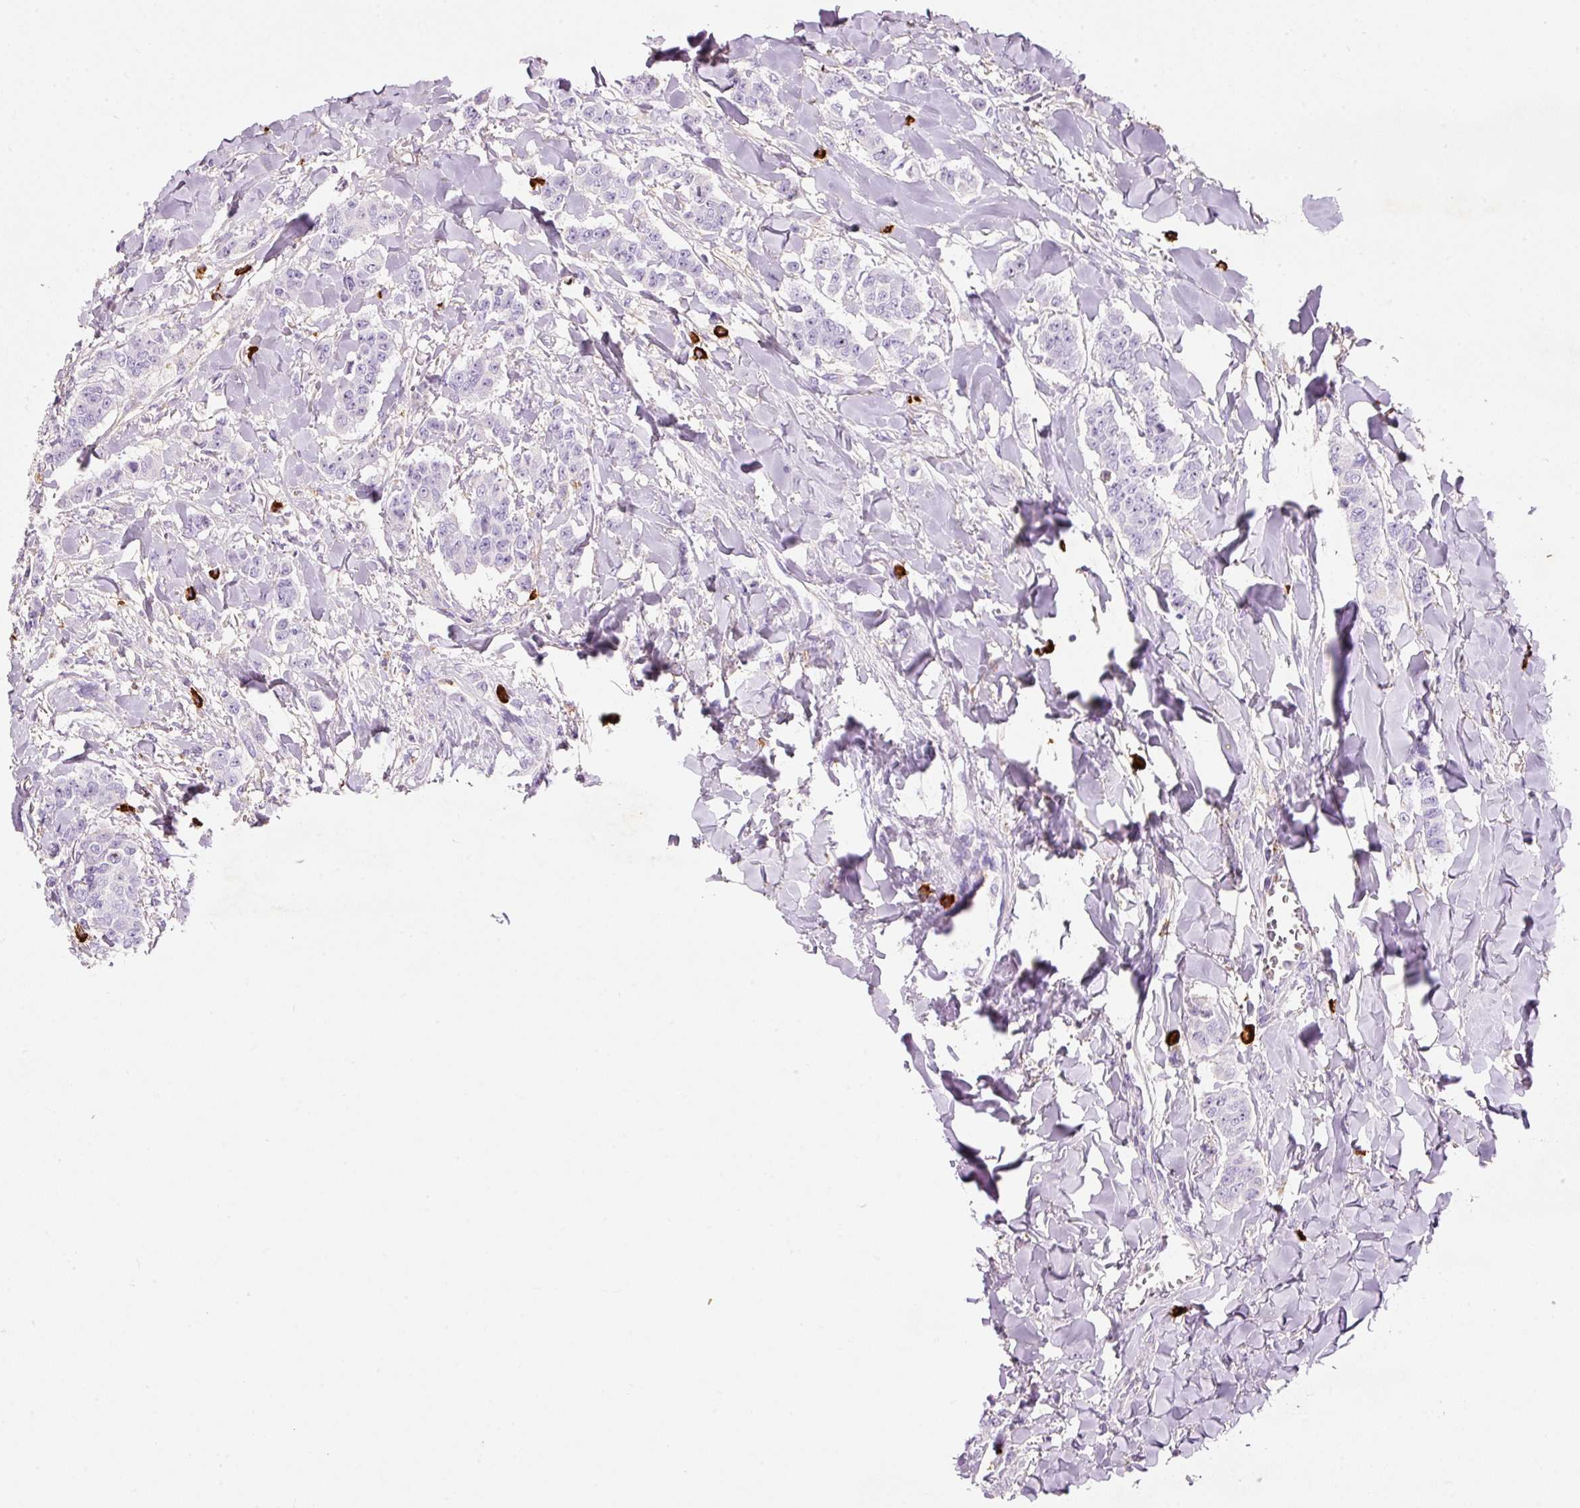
{"staining": {"intensity": "negative", "quantity": "none", "location": "none"}, "tissue": "breast cancer", "cell_type": "Tumor cells", "image_type": "cancer", "snomed": [{"axis": "morphology", "description": "Duct carcinoma"}, {"axis": "topography", "description": "Breast"}], "caption": "The photomicrograph shows no significant positivity in tumor cells of breast cancer (invasive ductal carcinoma). (DAB immunohistochemistry visualized using brightfield microscopy, high magnification).", "gene": "TMC8", "patient": {"sex": "female", "age": 40}}